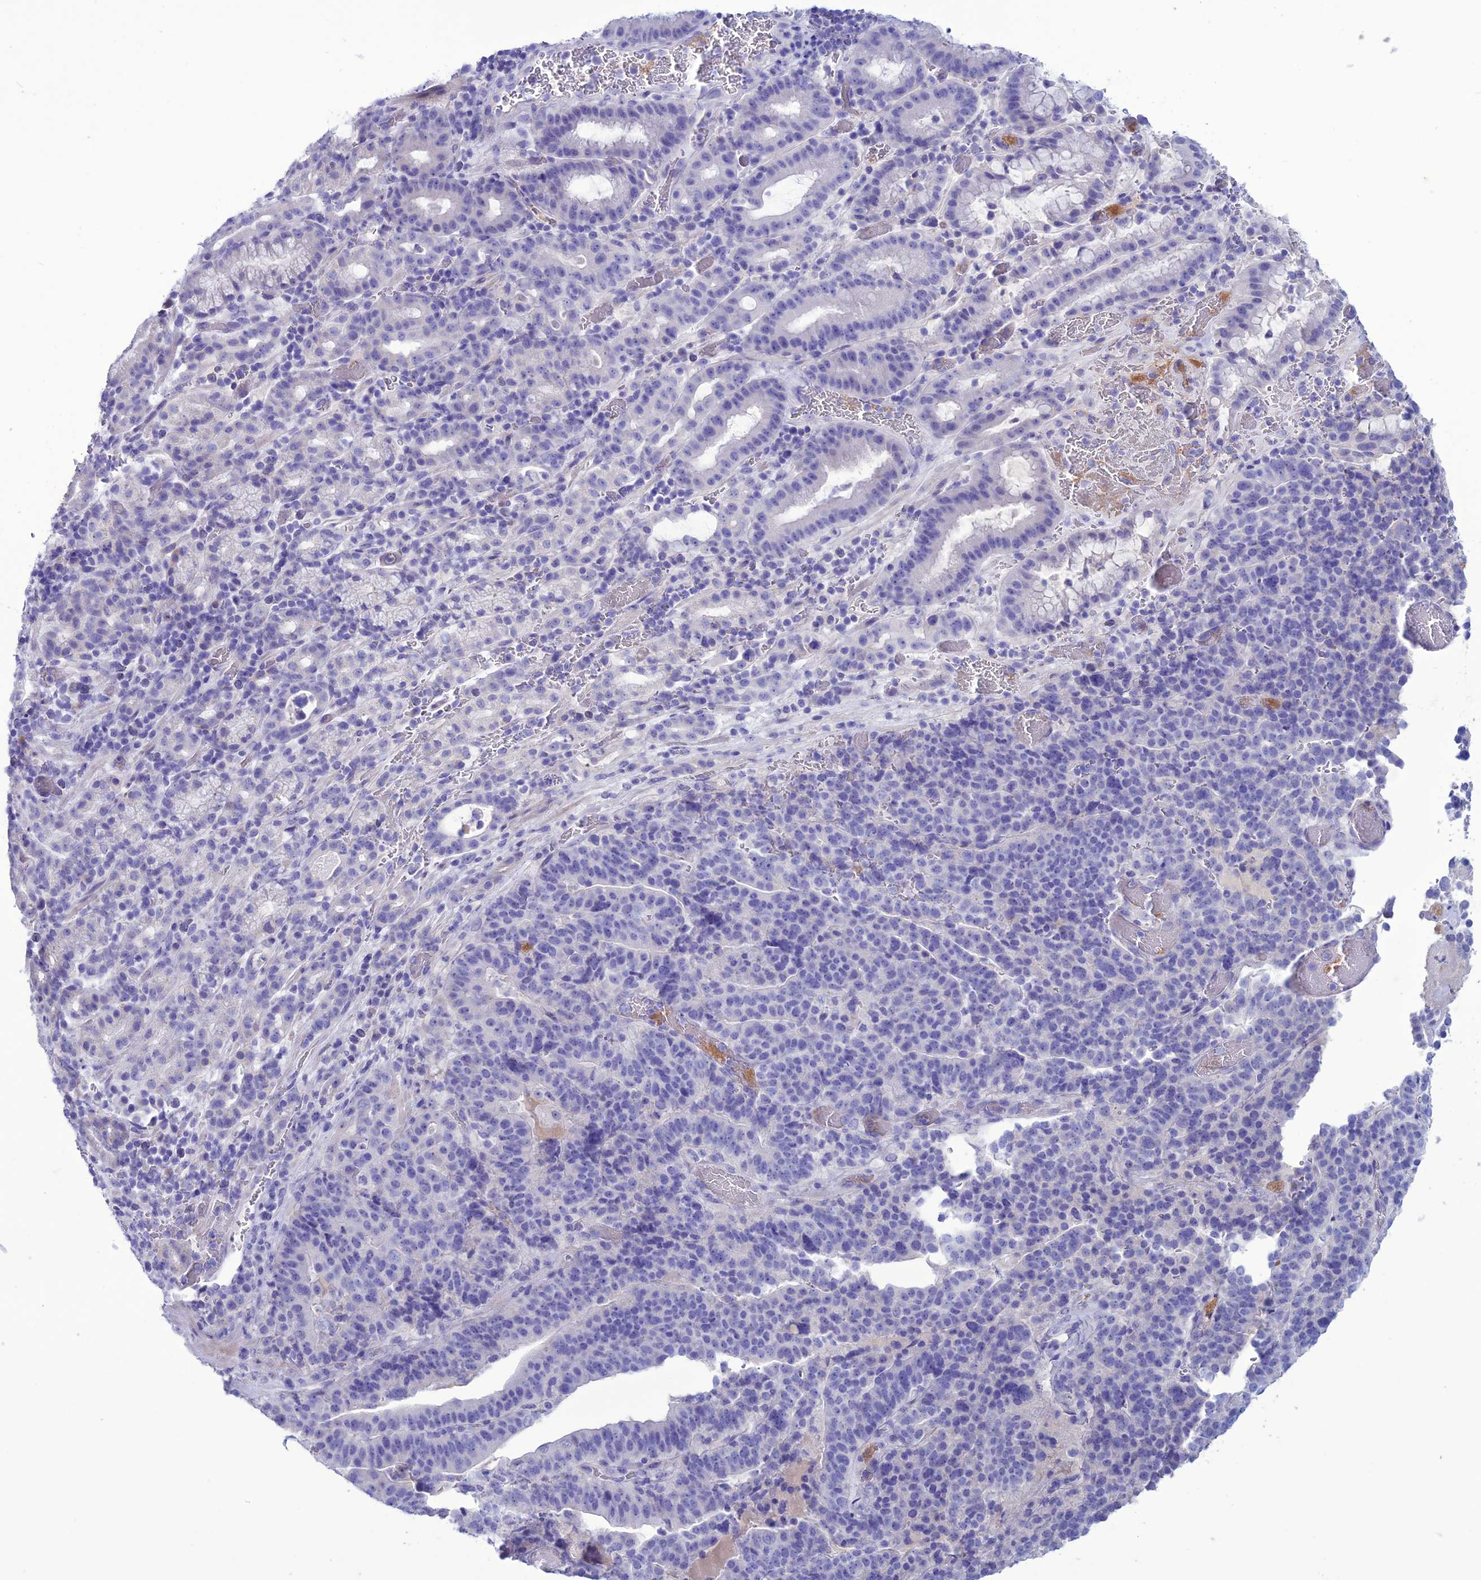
{"staining": {"intensity": "negative", "quantity": "none", "location": "none"}, "tissue": "stomach cancer", "cell_type": "Tumor cells", "image_type": "cancer", "snomed": [{"axis": "morphology", "description": "Adenocarcinoma, NOS"}, {"axis": "topography", "description": "Stomach"}], "caption": "Human stomach cancer stained for a protein using IHC shows no expression in tumor cells.", "gene": "CLEC2L", "patient": {"sex": "male", "age": 48}}